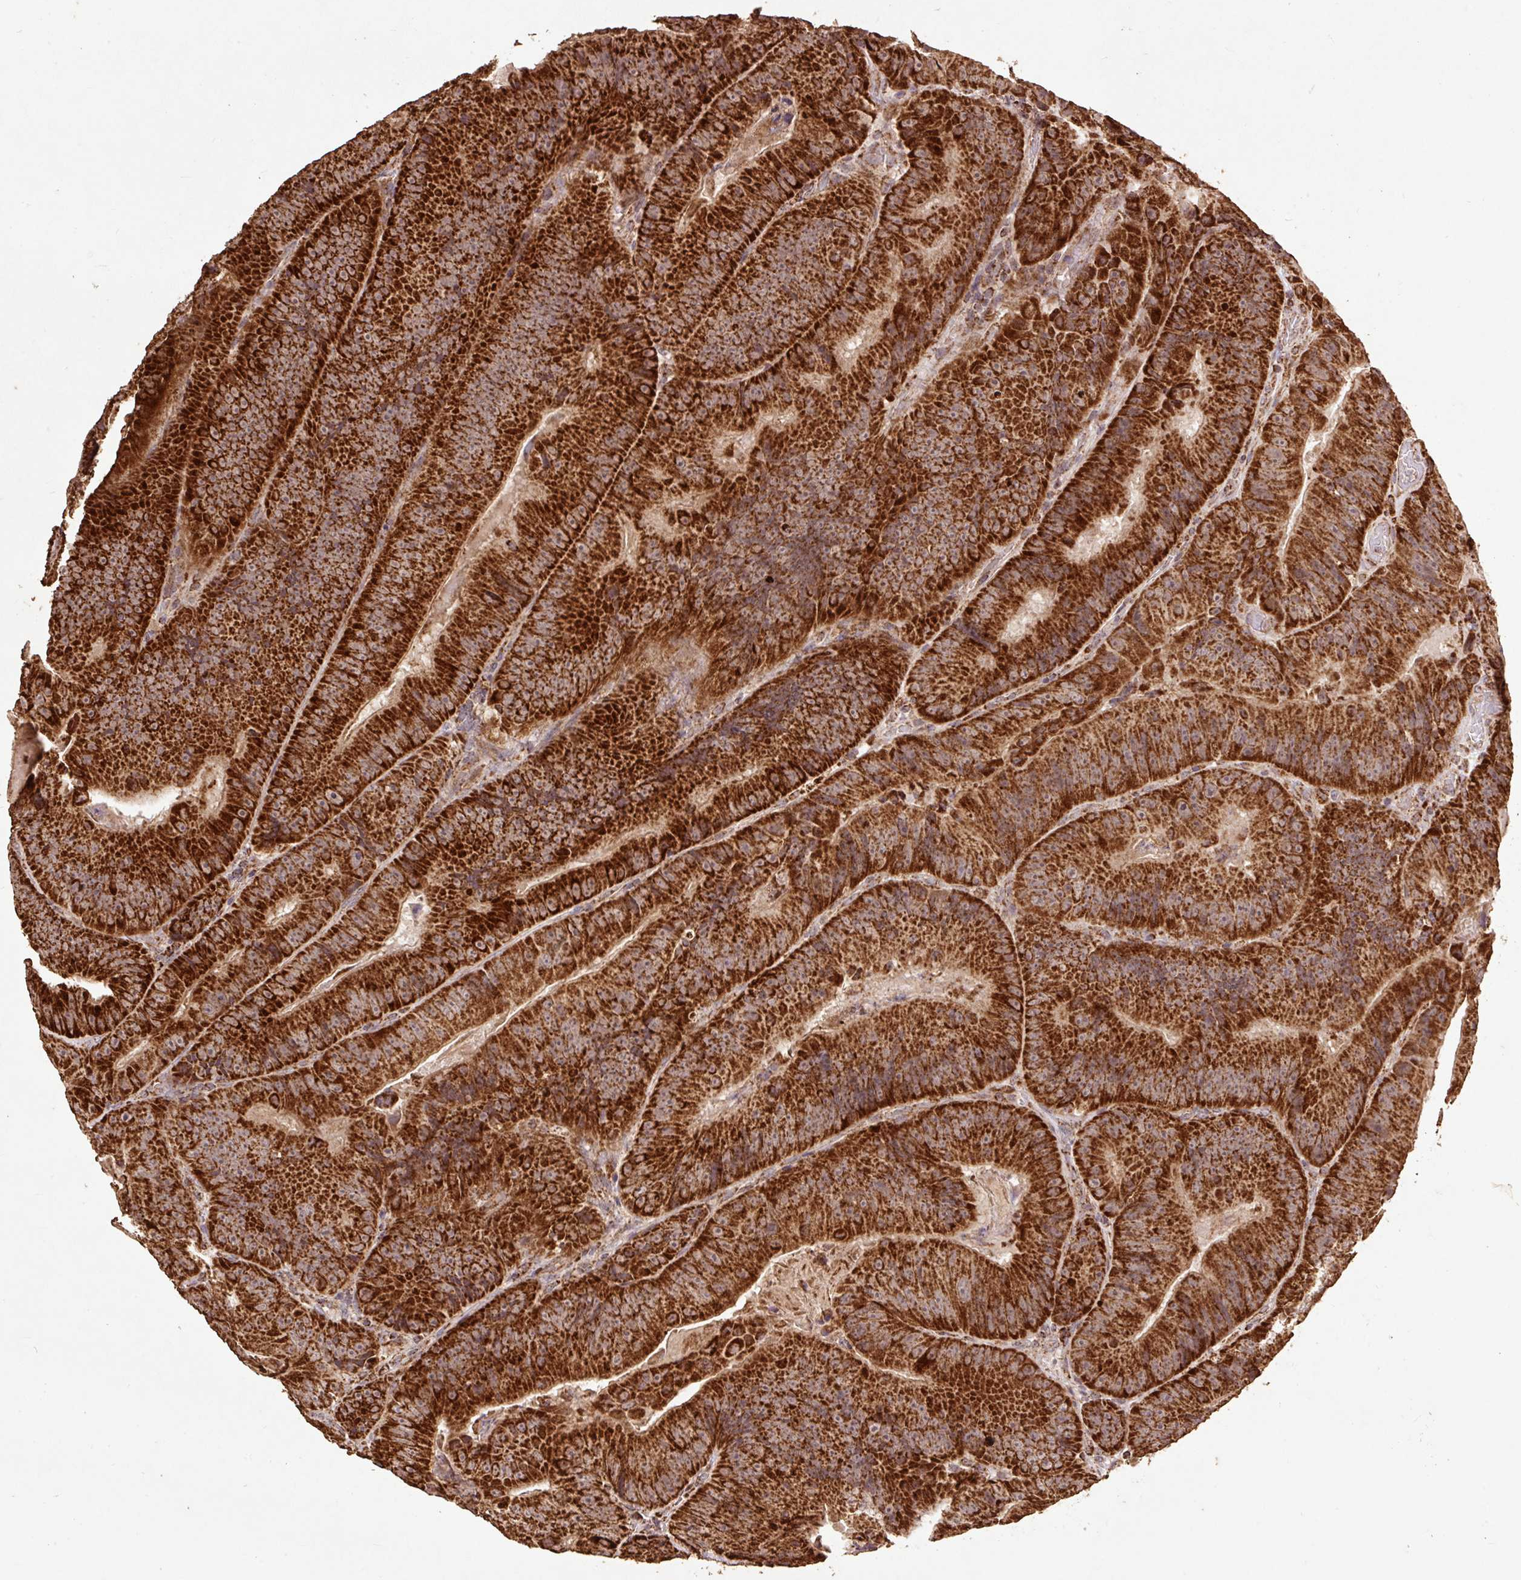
{"staining": {"intensity": "strong", "quantity": ">75%", "location": "cytoplasmic/membranous"}, "tissue": "colorectal cancer", "cell_type": "Tumor cells", "image_type": "cancer", "snomed": [{"axis": "morphology", "description": "Adenocarcinoma, NOS"}, {"axis": "topography", "description": "Colon"}], "caption": "Protein expression analysis of human adenocarcinoma (colorectal) reveals strong cytoplasmic/membranous expression in approximately >75% of tumor cells.", "gene": "ATP5F1A", "patient": {"sex": "female", "age": 86}}